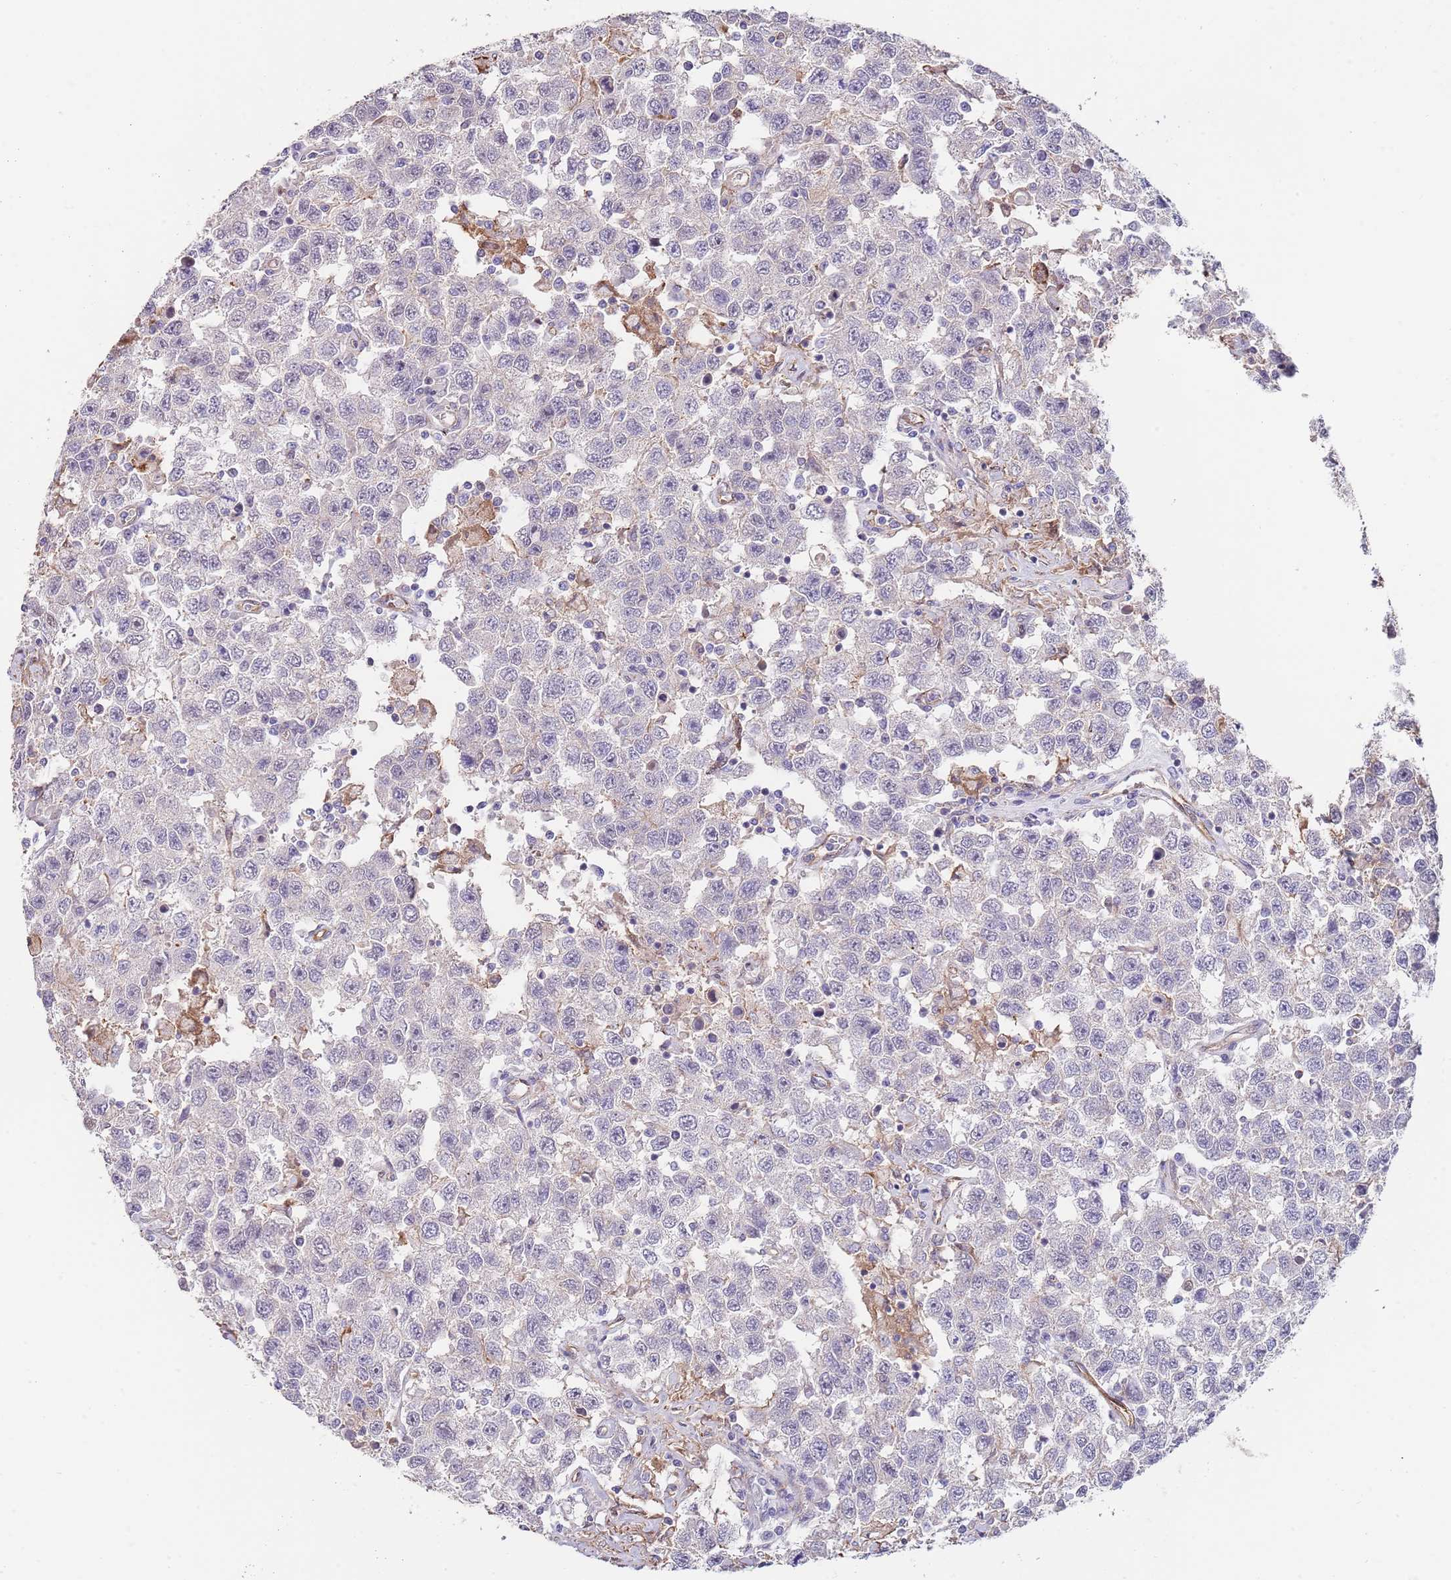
{"staining": {"intensity": "negative", "quantity": "none", "location": "none"}, "tissue": "testis cancer", "cell_type": "Tumor cells", "image_type": "cancer", "snomed": [{"axis": "morphology", "description": "Seminoma, NOS"}, {"axis": "topography", "description": "Testis"}], "caption": "A photomicrograph of testis seminoma stained for a protein displays no brown staining in tumor cells. (DAB immunohistochemistry (IHC), high magnification).", "gene": "BPNT1", "patient": {"sex": "male", "age": 41}}